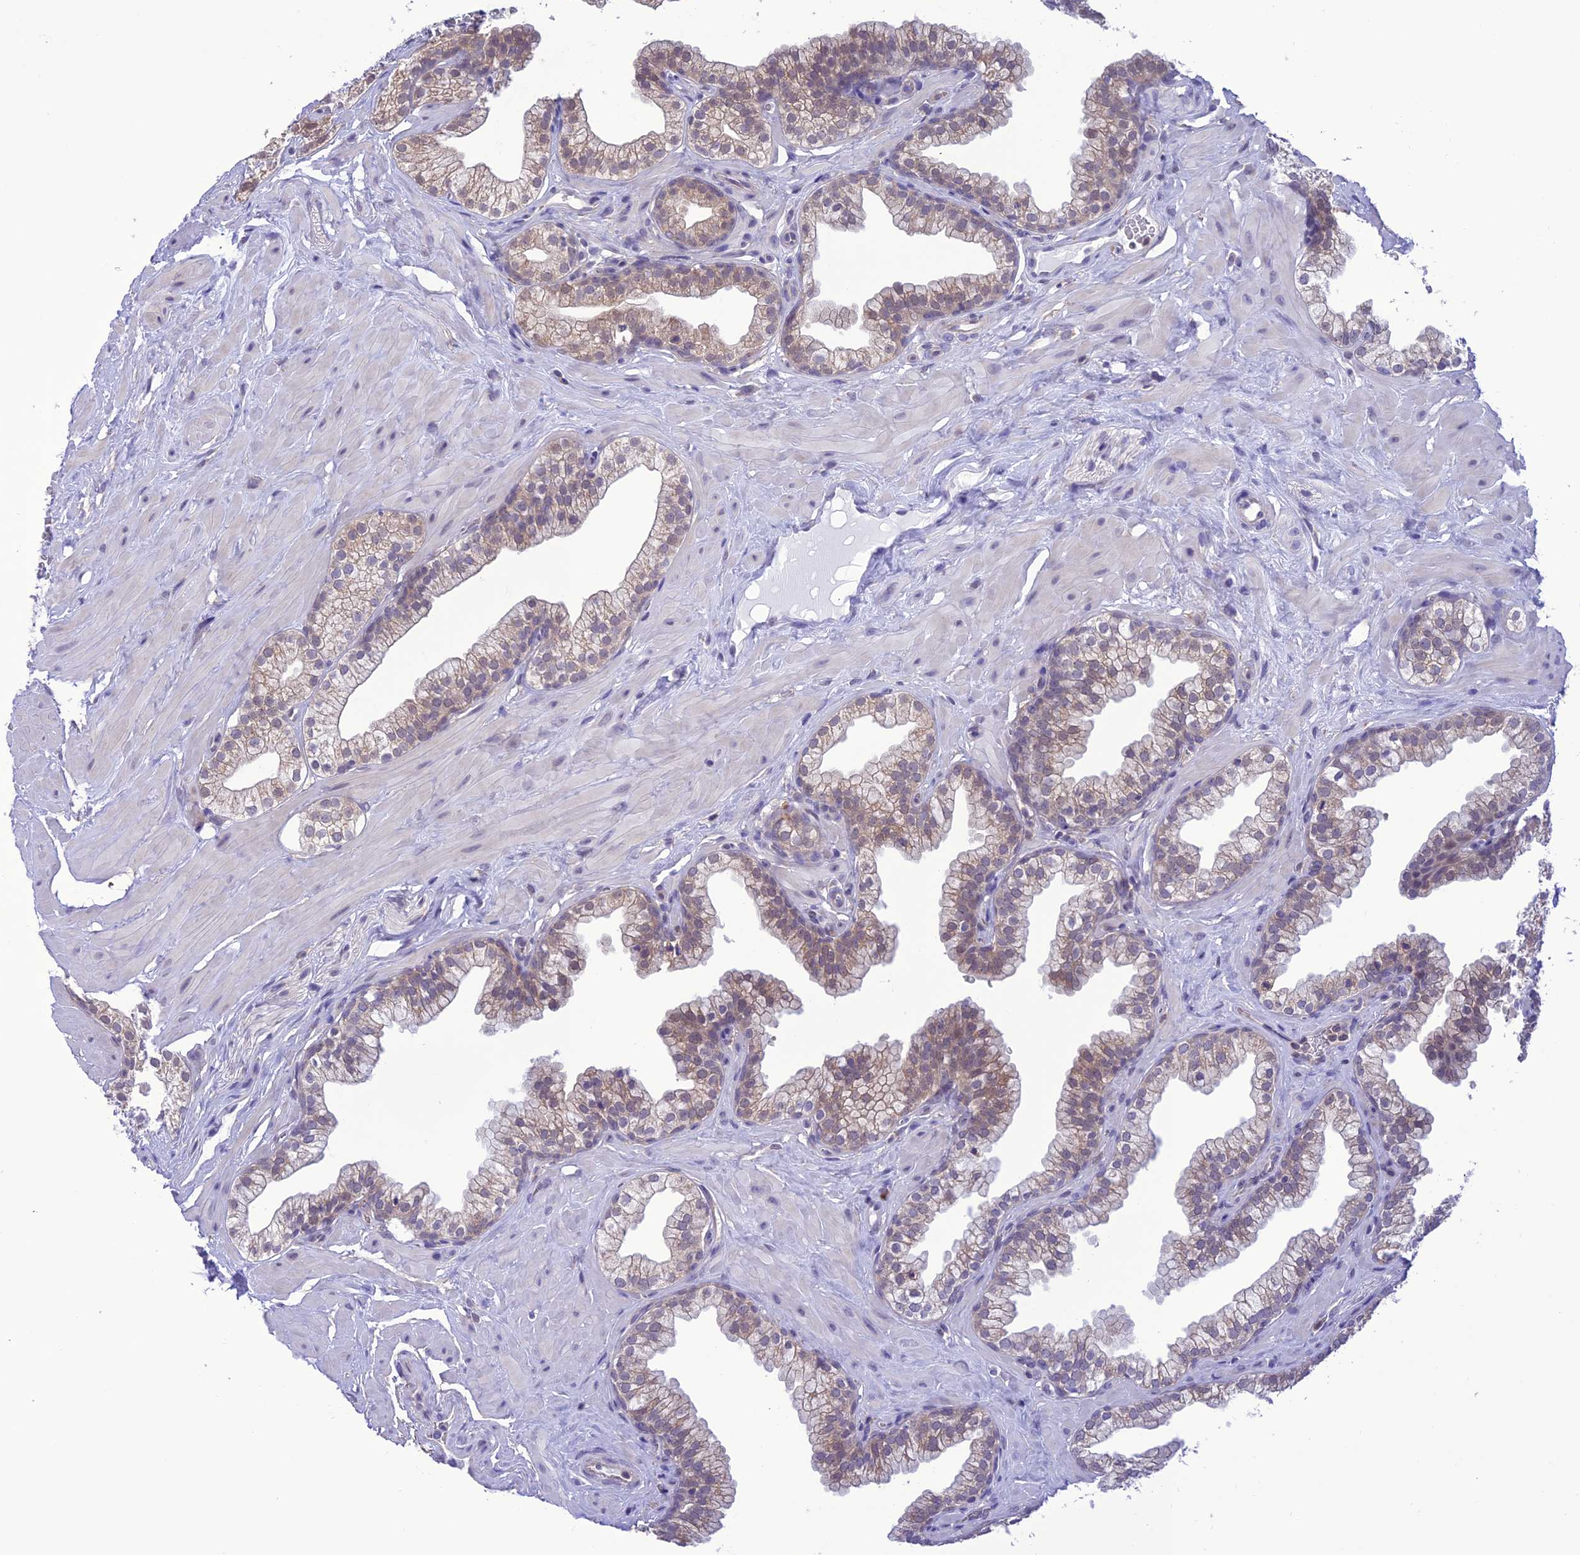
{"staining": {"intensity": "weak", "quantity": "25%-75%", "location": "cytoplasmic/membranous"}, "tissue": "prostate", "cell_type": "Glandular cells", "image_type": "normal", "snomed": [{"axis": "morphology", "description": "Normal tissue, NOS"}, {"axis": "morphology", "description": "Urothelial carcinoma, Low grade"}, {"axis": "topography", "description": "Urinary bladder"}, {"axis": "topography", "description": "Prostate"}], "caption": "Human prostate stained for a protein (brown) reveals weak cytoplasmic/membranous positive expression in about 25%-75% of glandular cells.", "gene": "RNF126", "patient": {"sex": "male", "age": 60}}